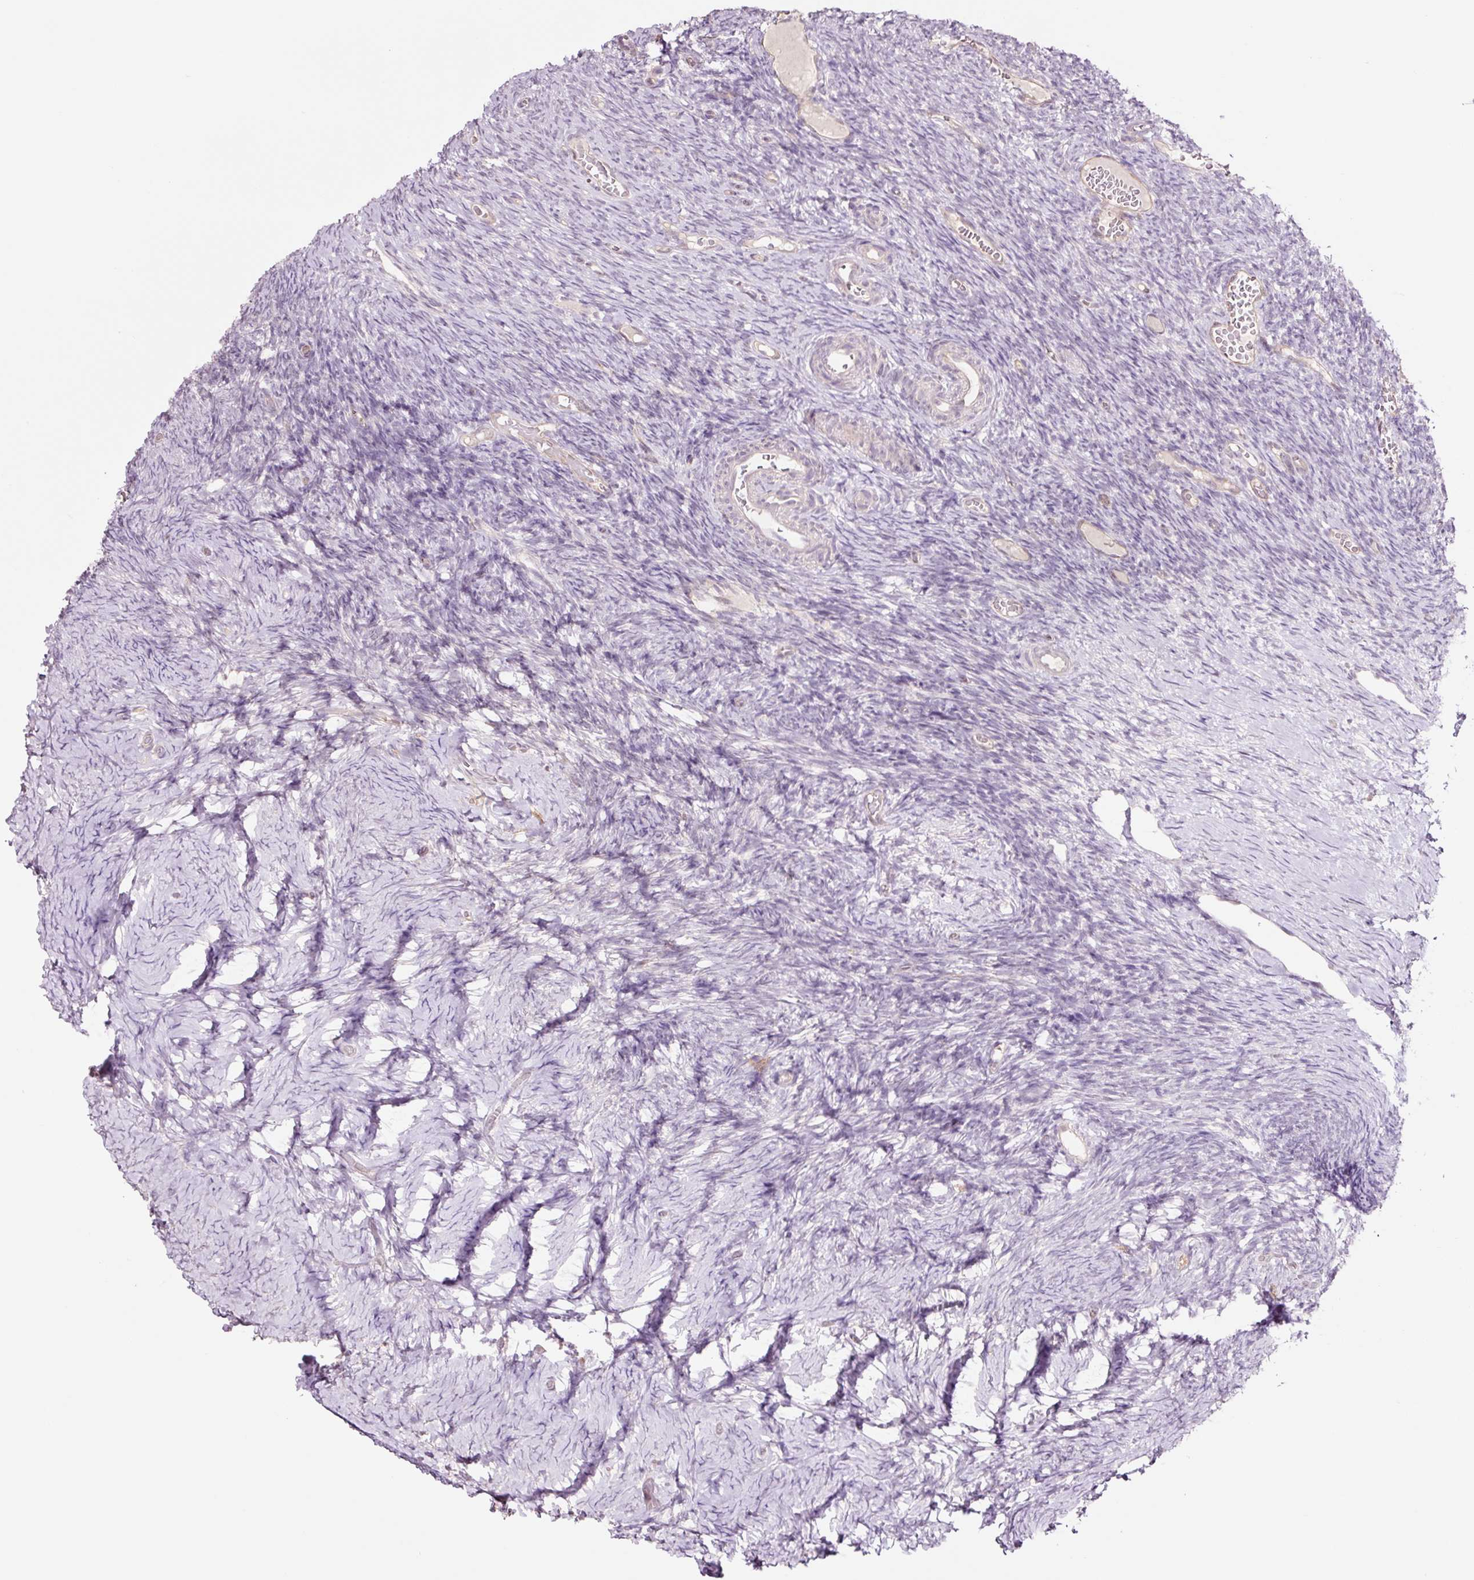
{"staining": {"intensity": "negative", "quantity": "none", "location": "none"}, "tissue": "ovary", "cell_type": "Ovarian stroma cells", "image_type": "normal", "snomed": [{"axis": "morphology", "description": "Normal tissue, NOS"}, {"axis": "topography", "description": "Ovary"}], "caption": "IHC of normal ovary reveals no expression in ovarian stroma cells.", "gene": "FBXL14", "patient": {"sex": "female", "age": 39}}